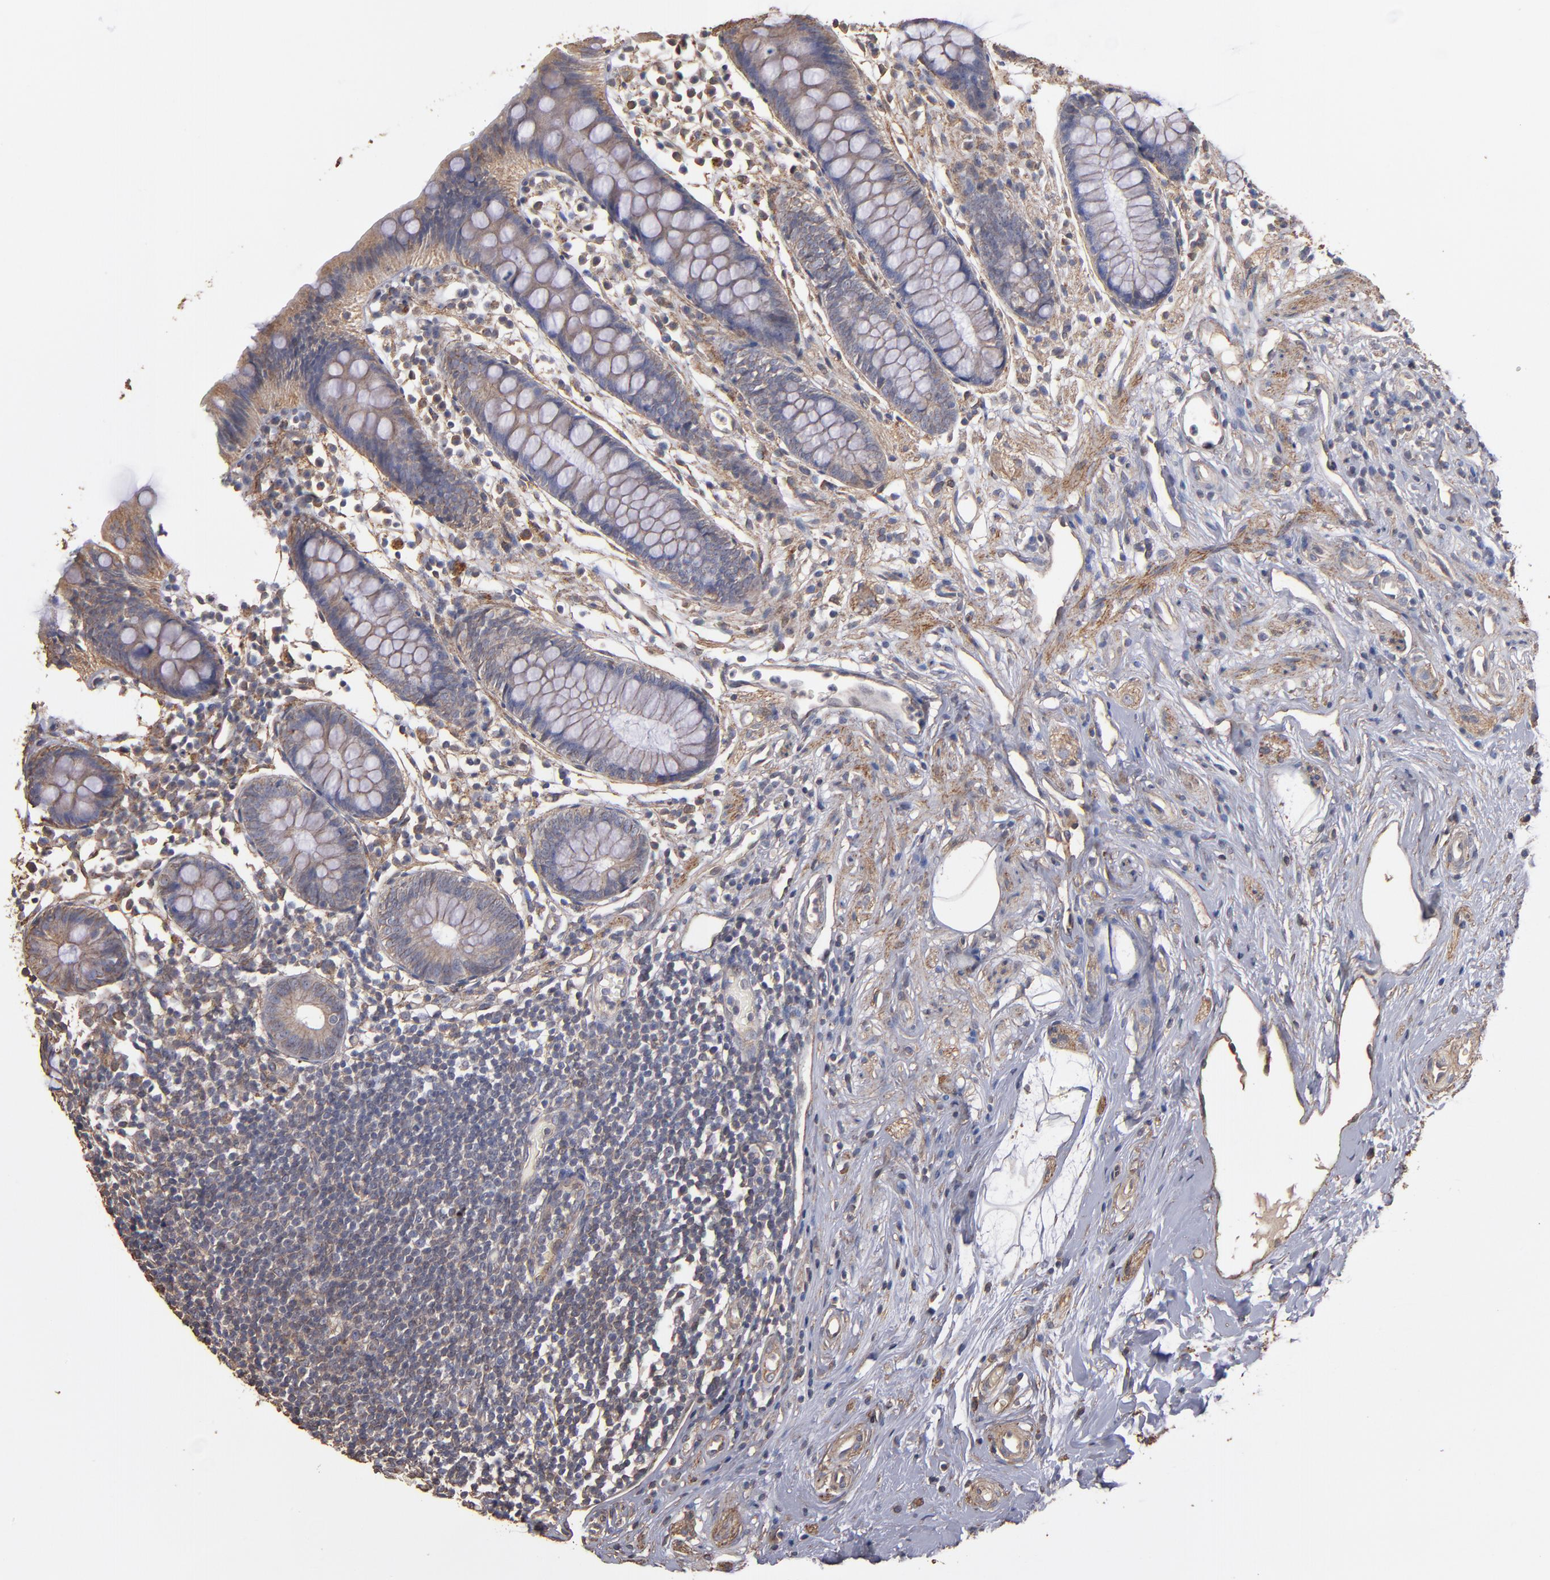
{"staining": {"intensity": "weak", "quantity": ">75%", "location": "cytoplasmic/membranous"}, "tissue": "appendix", "cell_type": "Glandular cells", "image_type": "normal", "snomed": [{"axis": "morphology", "description": "Normal tissue, NOS"}, {"axis": "topography", "description": "Appendix"}], "caption": "IHC histopathology image of benign appendix: human appendix stained using immunohistochemistry (IHC) displays low levels of weak protein expression localized specifically in the cytoplasmic/membranous of glandular cells, appearing as a cytoplasmic/membranous brown color.", "gene": "DMD", "patient": {"sex": "male", "age": 38}}